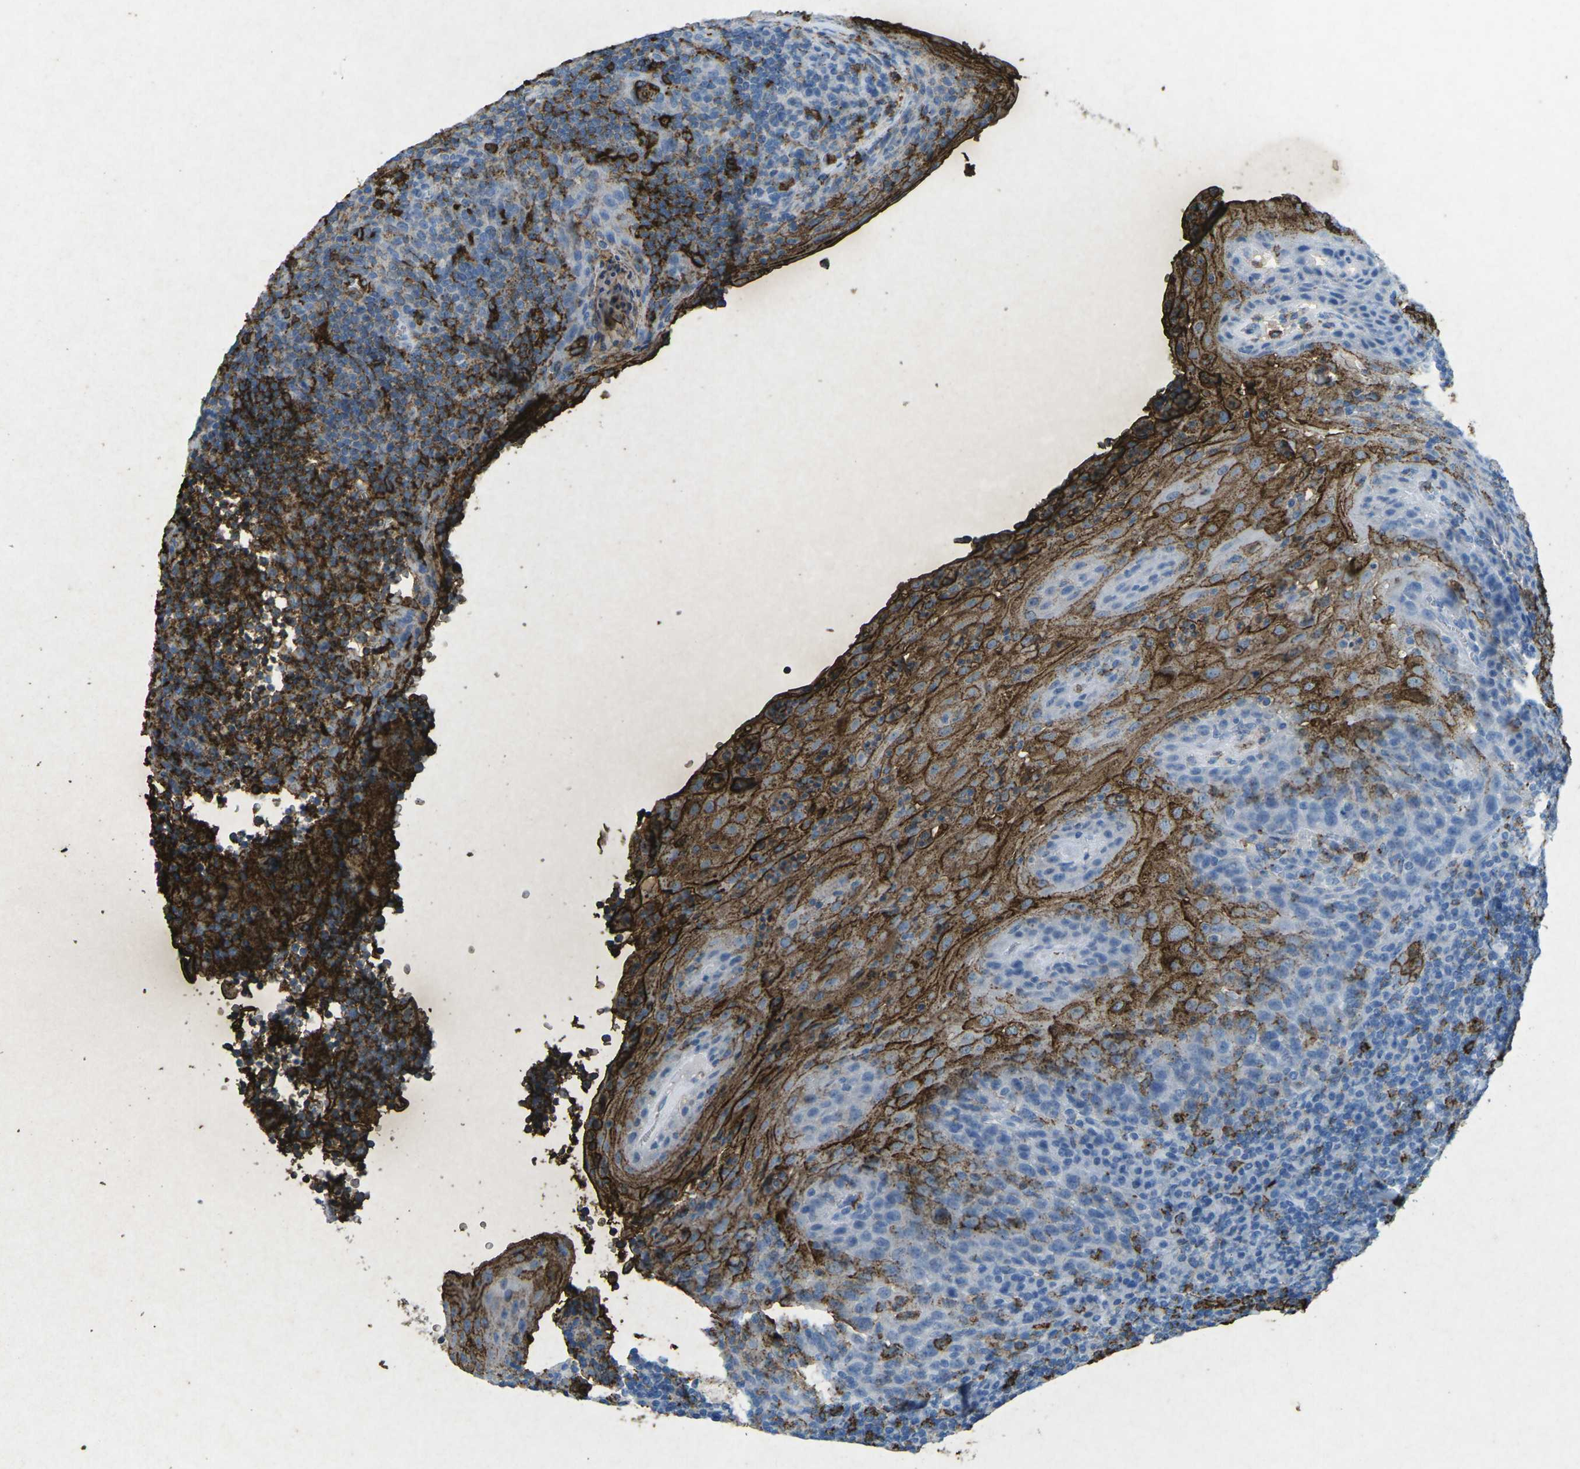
{"staining": {"intensity": "weak", "quantity": "25%-75%", "location": "cytoplasmic/membranous"}, "tissue": "tonsil", "cell_type": "Germinal center cells", "image_type": "normal", "snomed": [{"axis": "morphology", "description": "Normal tissue, NOS"}, {"axis": "topography", "description": "Tonsil"}], "caption": "Germinal center cells demonstrate low levels of weak cytoplasmic/membranous staining in about 25%-75% of cells in benign tonsil. The protein is stained brown, and the nuclei are stained in blue (DAB IHC with brightfield microscopy, high magnification).", "gene": "CTAGE1", "patient": {"sex": "male", "age": 37}}